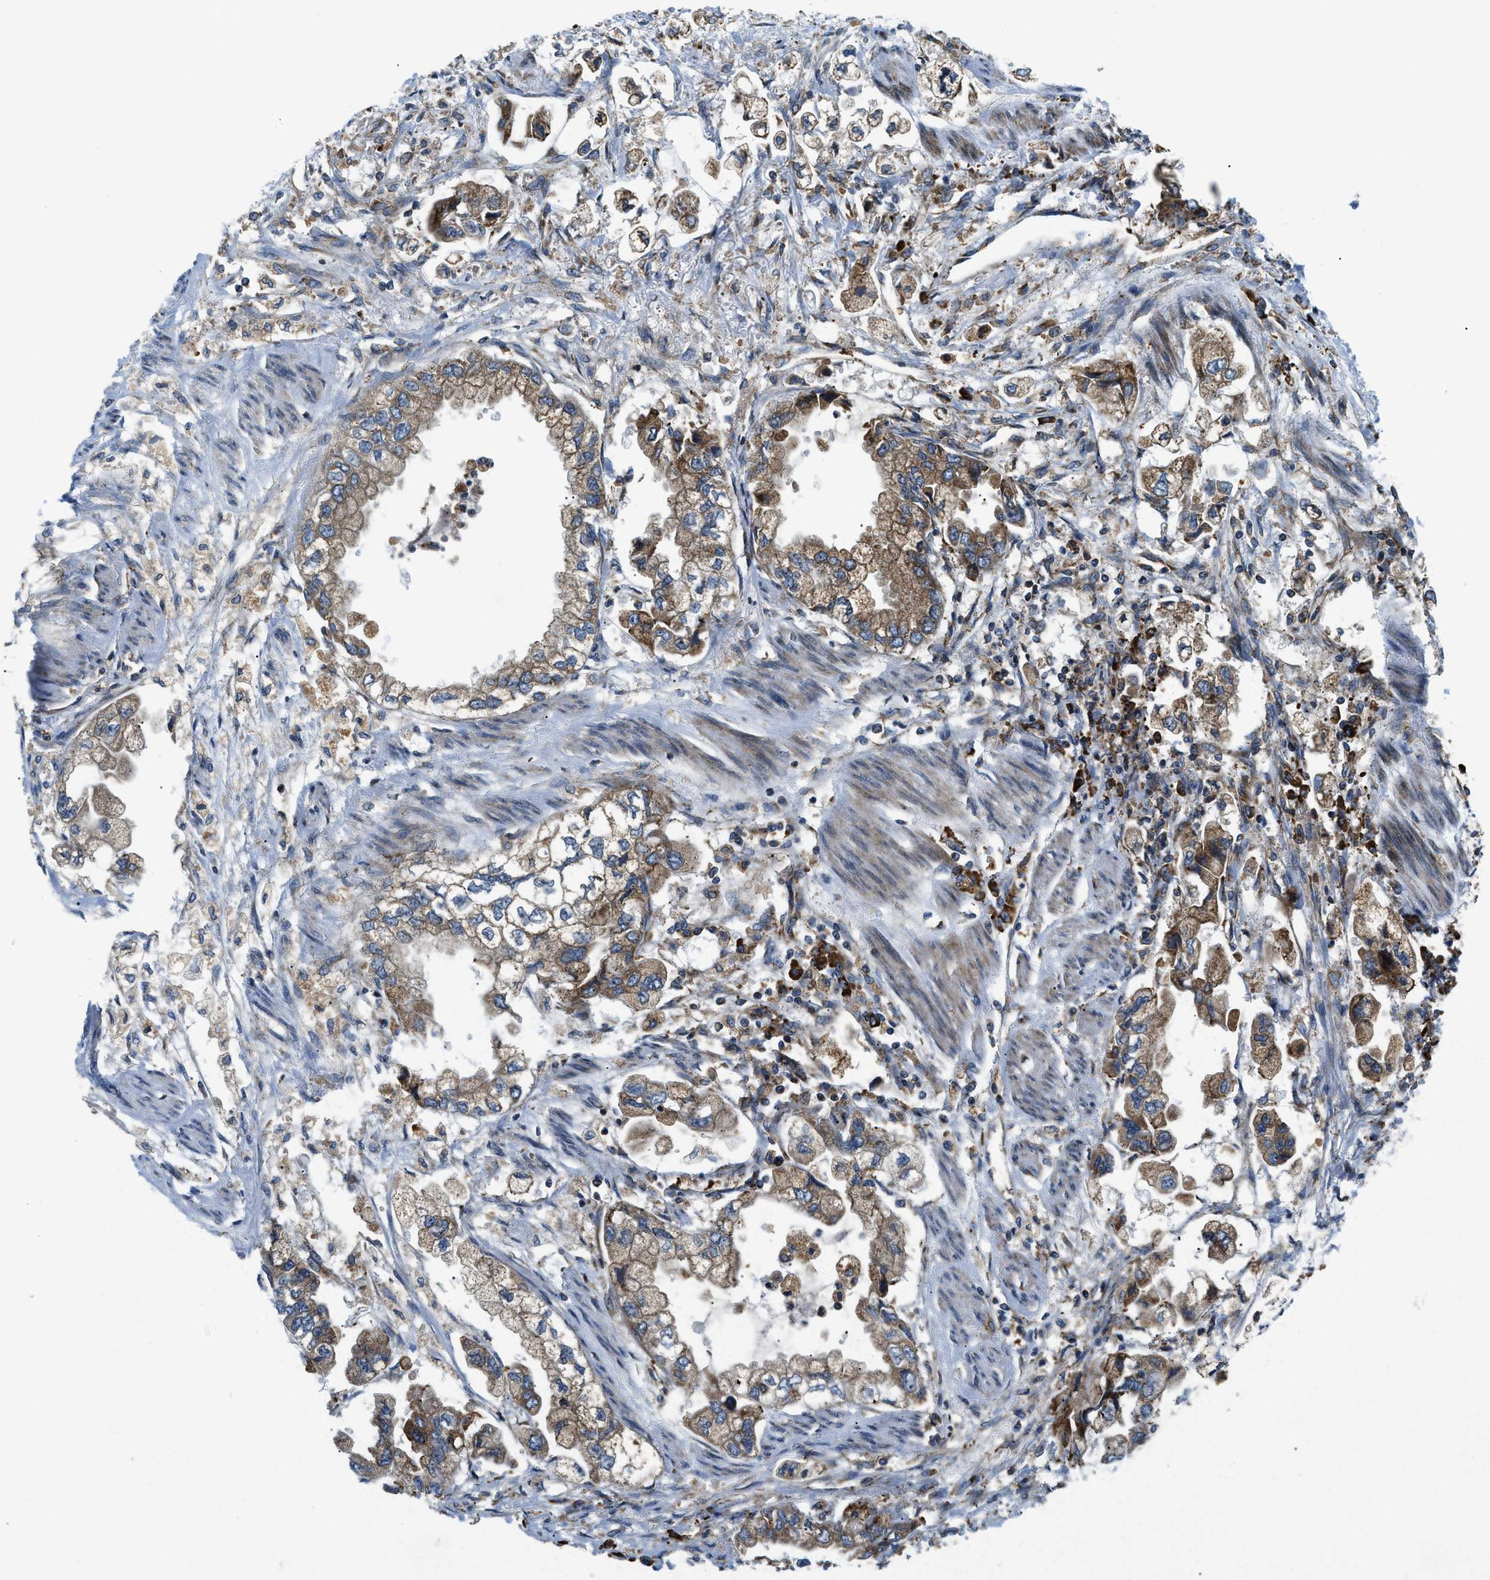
{"staining": {"intensity": "moderate", "quantity": ">75%", "location": "cytoplasmic/membranous"}, "tissue": "stomach cancer", "cell_type": "Tumor cells", "image_type": "cancer", "snomed": [{"axis": "morphology", "description": "Normal tissue, NOS"}, {"axis": "morphology", "description": "Adenocarcinoma, NOS"}, {"axis": "topography", "description": "Stomach"}], "caption": "The immunohistochemical stain highlights moderate cytoplasmic/membranous expression in tumor cells of adenocarcinoma (stomach) tissue.", "gene": "CSPG4", "patient": {"sex": "male", "age": 62}}